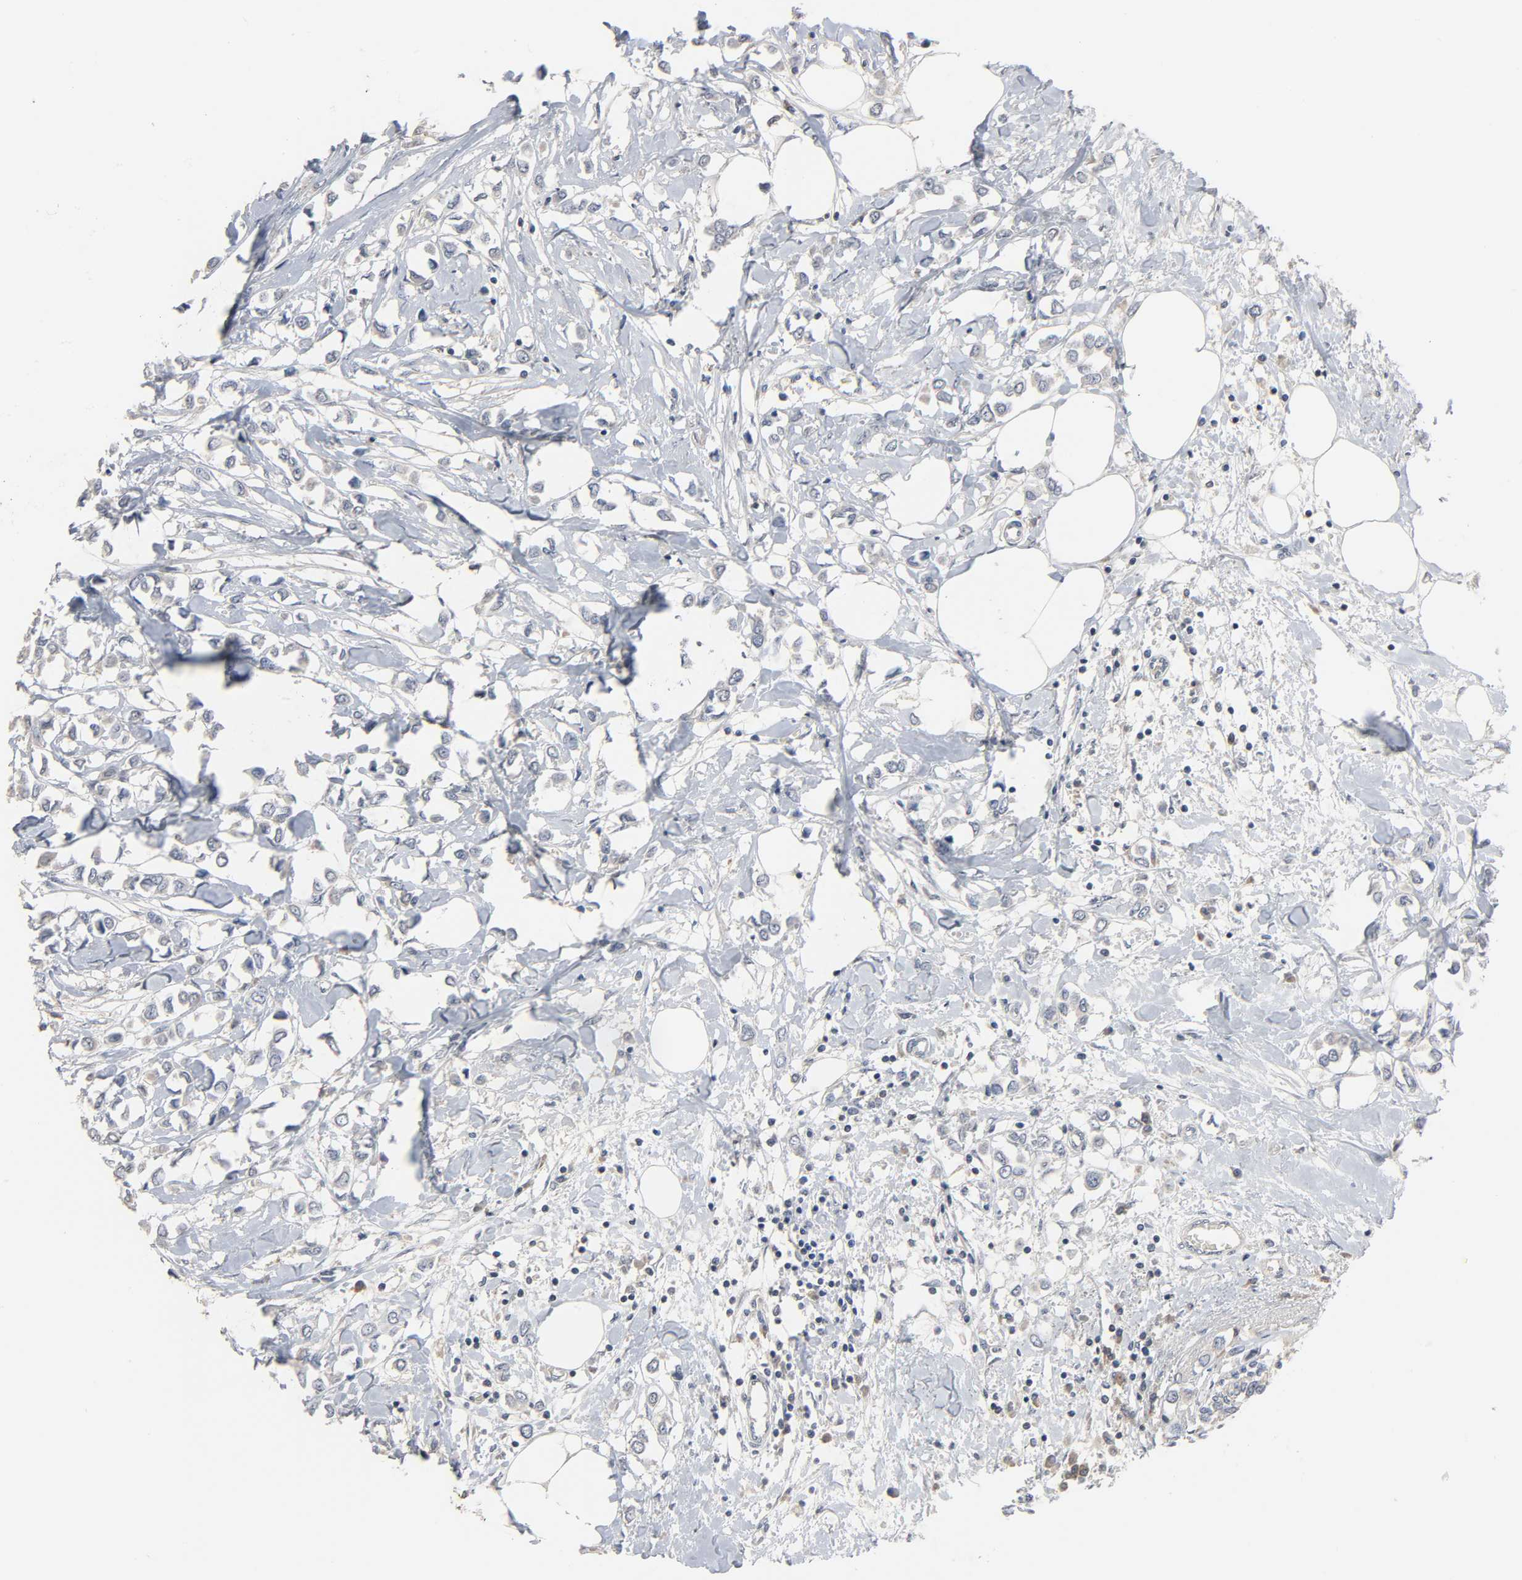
{"staining": {"intensity": "weak", "quantity": "25%-75%", "location": "cytoplasmic/membranous"}, "tissue": "breast cancer", "cell_type": "Tumor cells", "image_type": "cancer", "snomed": [{"axis": "morphology", "description": "Lobular carcinoma"}, {"axis": "topography", "description": "Breast"}], "caption": "IHC photomicrograph of human breast cancer (lobular carcinoma) stained for a protein (brown), which exhibits low levels of weak cytoplasmic/membranous positivity in approximately 25%-75% of tumor cells.", "gene": "PLEKHA2", "patient": {"sex": "female", "age": 51}}